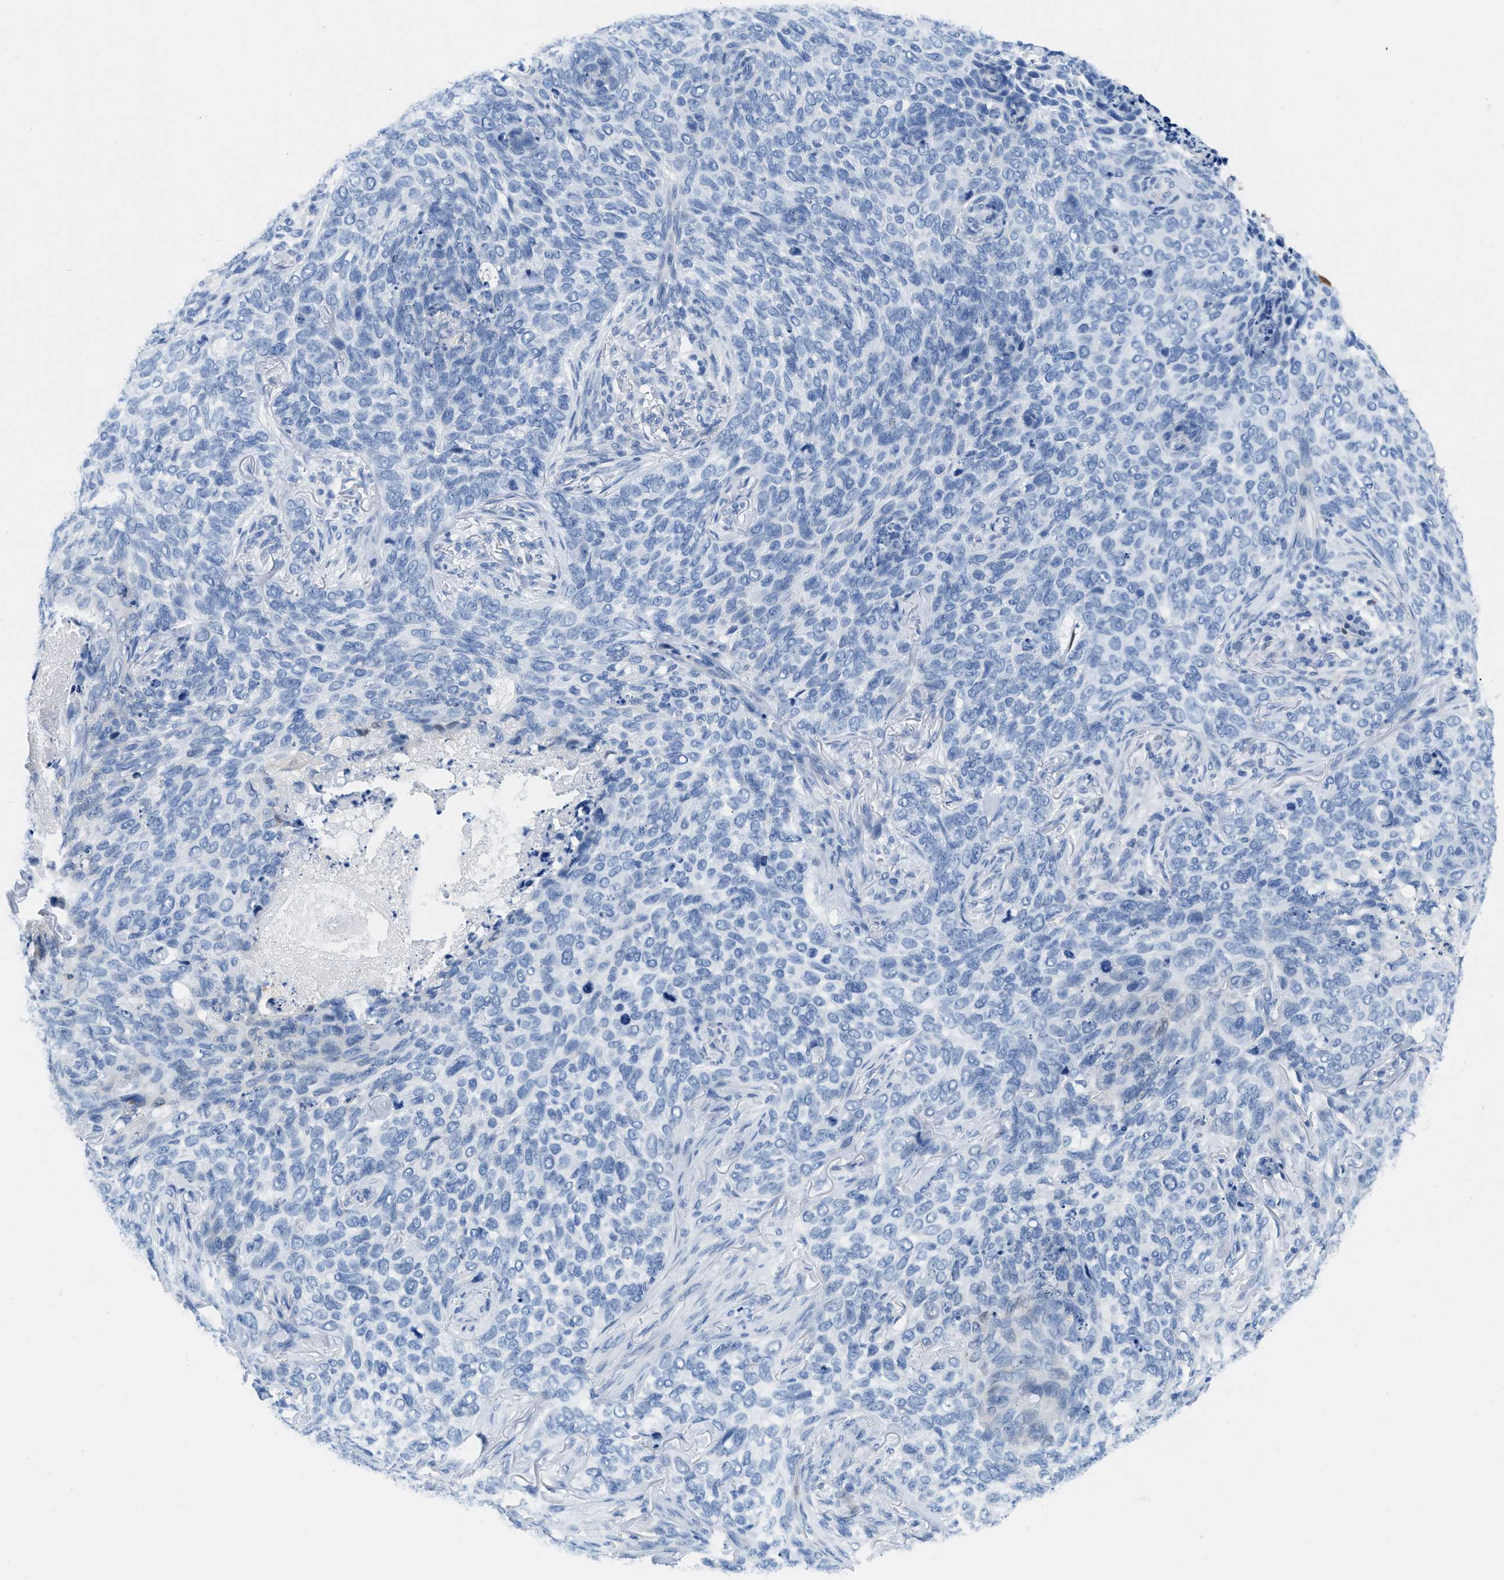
{"staining": {"intensity": "negative", "quantity": "none", "location": "none"}, "tissue": "skin cancer", "cell_type": "Tumor cells", "image_type": "cancer", "snomed": [{"axis": "morphology", "description": "Basal cell carcinoma"}, {"axis": "topography", "description": "Skin"}], "caption": "High power microscopy histopathology image of an immunohistochemistry (IHC) histopathology image of skin cancer, revealing no significant positivity in tumor cells.", "gene": "NKAIN3", "patient": {"sex": "female", "age": 64}}